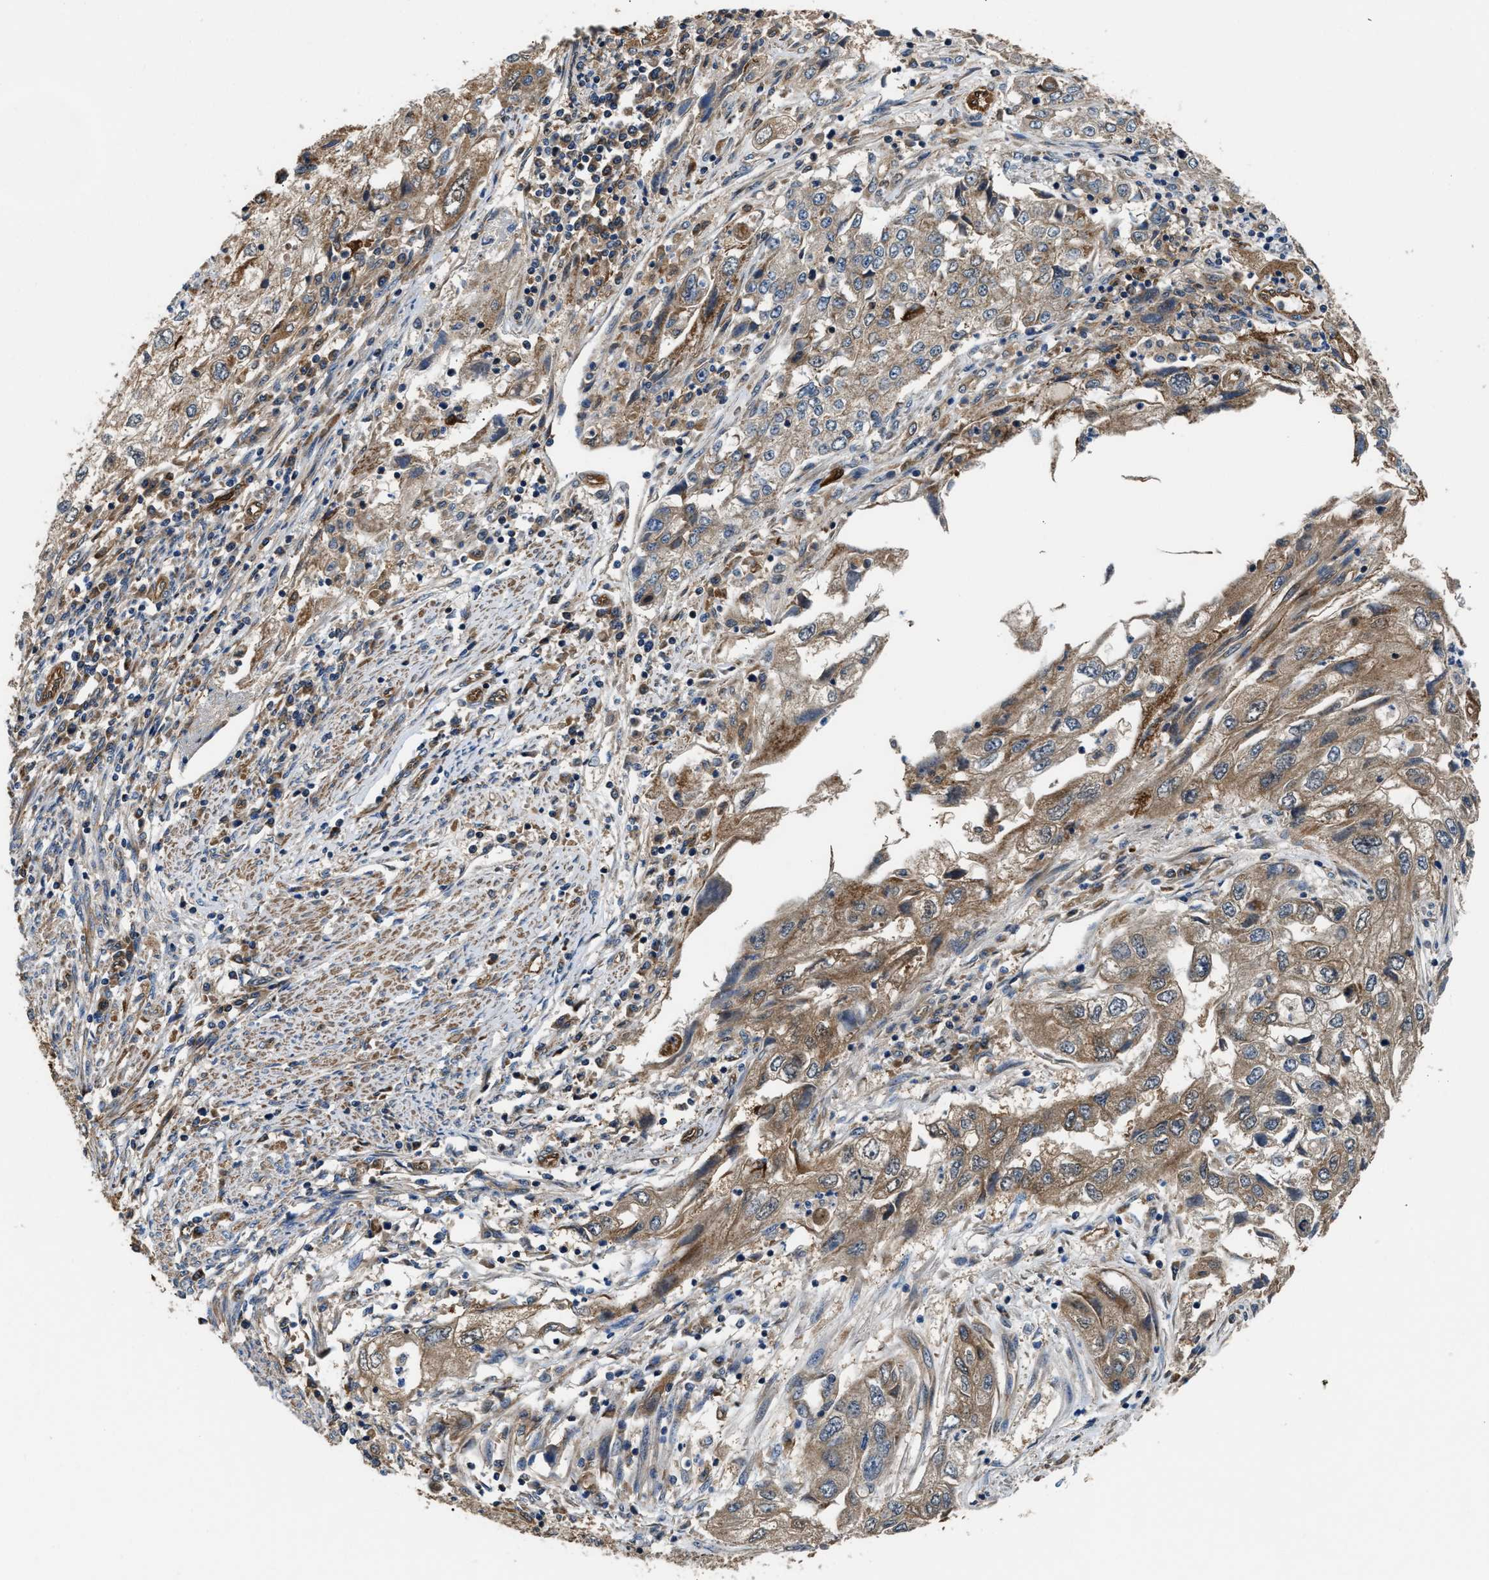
{"staining": {"intensity": "moderate", "quantity": ">75%", "location": "cytoplasmic/membranous"}, "tissue": "endometrial cancer", "cell_type": "Tumor cells", "image_type": "cancer", "snomed": [{"axis": "morphology", "description": "Adenocarcinoma, NOS"}, {"axis": "topography", "description": "Endometrium"}], "caption": "Immunohistochemical staining of human endometrial adenocarcinoma displays moderate cytoplasmic/membranous protein positivity in approximately >75% of tumor cells.", "gene": "PPA1", "patient": {"sex": "female", "age": 49}}